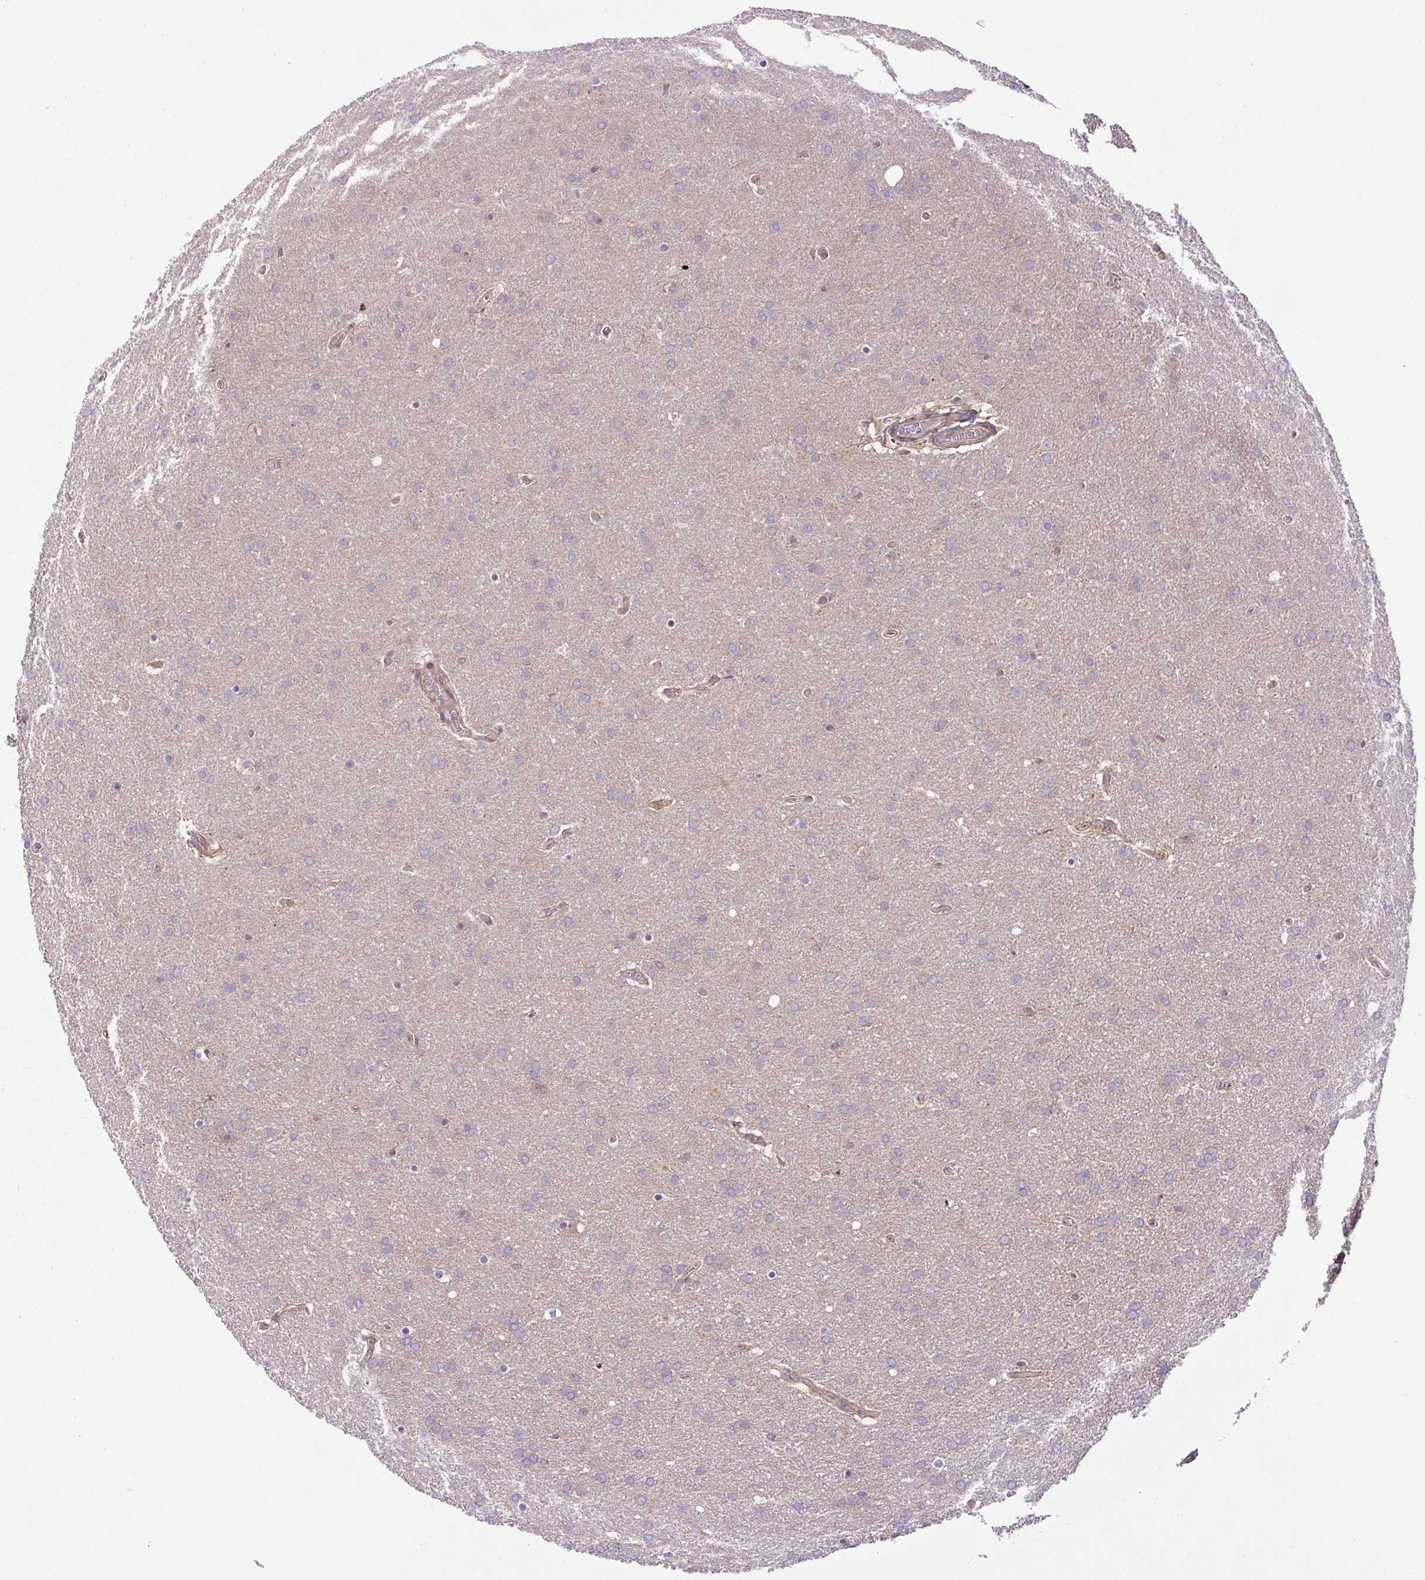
{"staining": {"intensity": "negative", "quantity": "none", "location": "none"}, "tissue": "glioma", "cell_type": "Tumor cells", "image_type": "cancer", "snomed": [{"axis": "morphology", "description": "Glioma, malignant, Low grade"}, {"axis": "topography", "description": "Brain"}], "caption": "DAB (3,3'-diaminobenzidine) immunohistochemical staining of human glioma exhibits no significant expression in tumor cells.", "gene": "CCDC28A", "patient": {"sex": "female", "age": 32}}